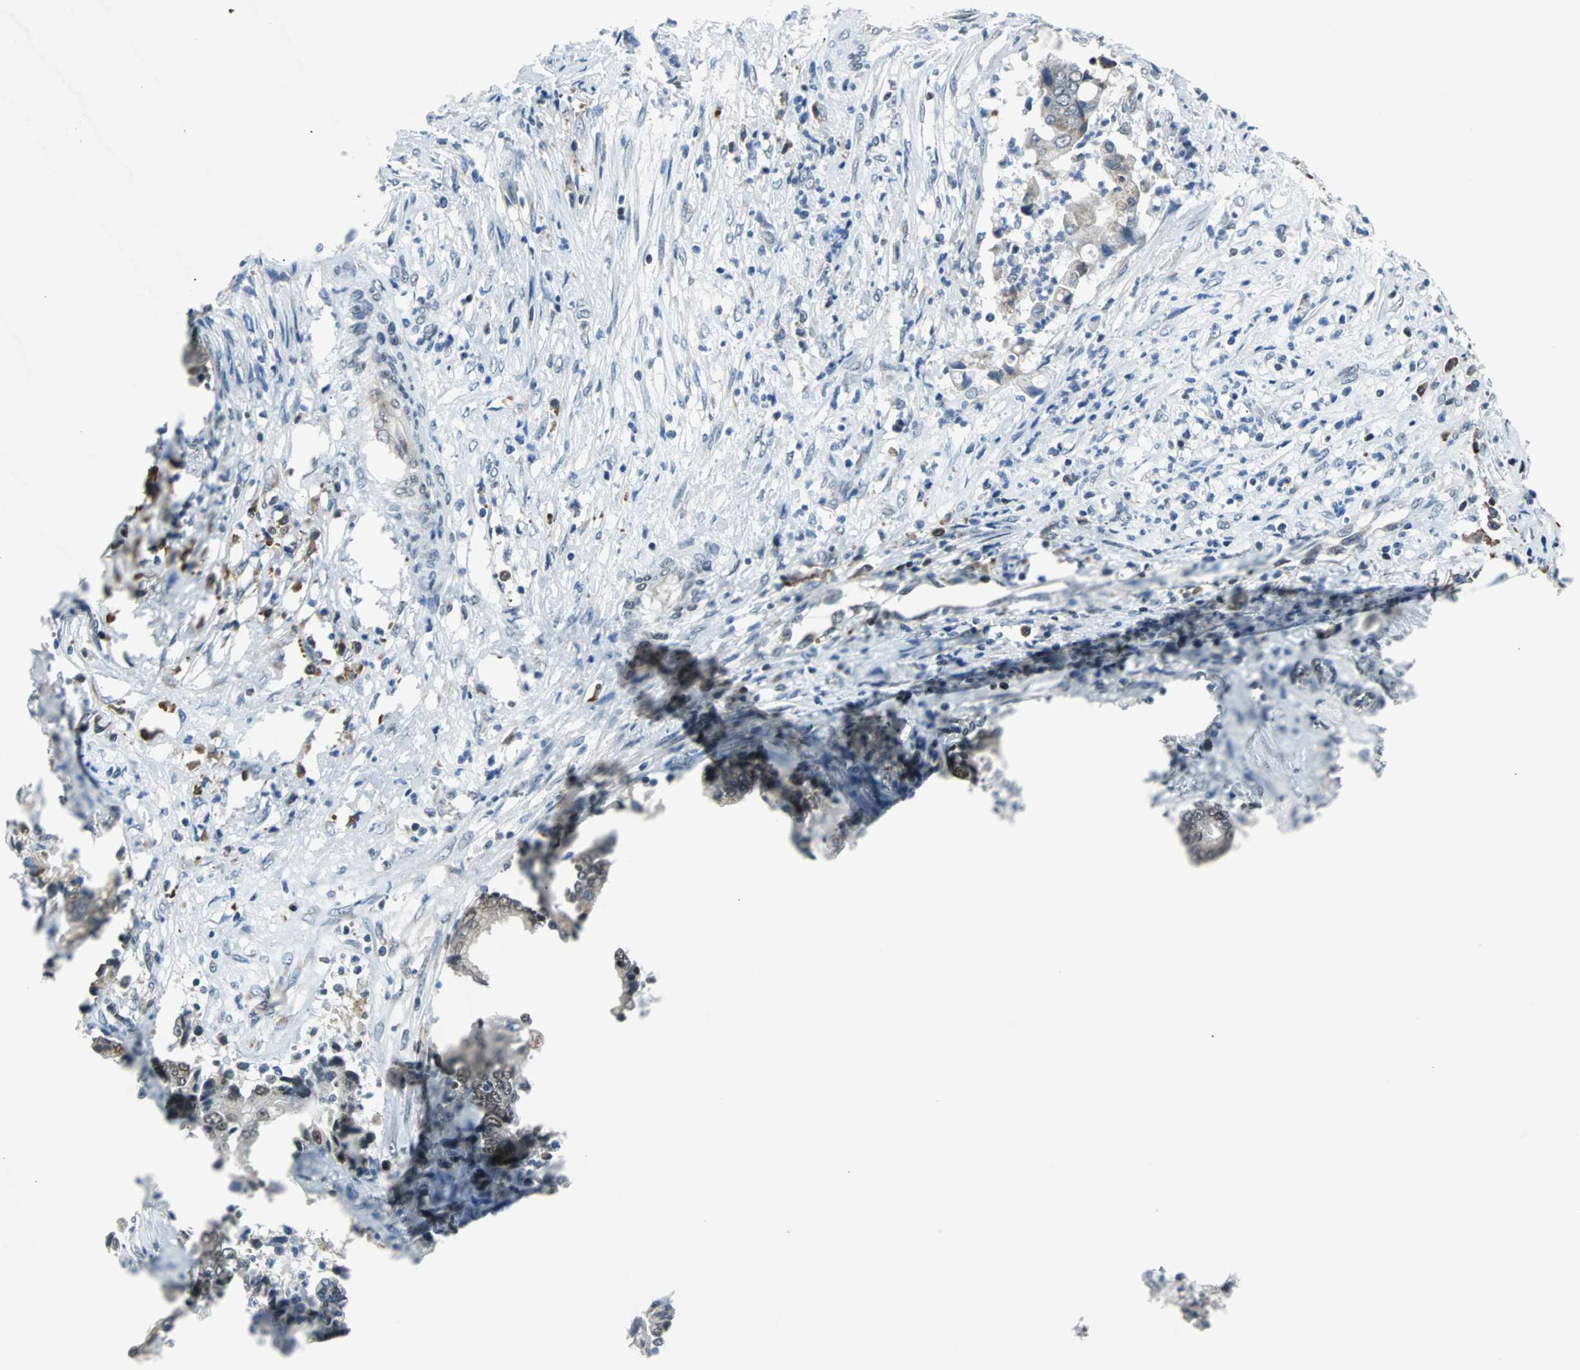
{"staining": {"intensity": "weak", "quantity": "<25%", "location": "cytoplasmic/membranous"}, "tissue": "liver cancer", "cell_type": "Tumor cells", "image_type": "cancer", "snomed": [{"axis": "morphology", "description": "Cholangiocarcinoma"}, {"axis": "topography", "description": "Liver"}], "caption": "Photomicrograph shows no significant protein expression in tumor cells of liver cancer (cholangiocarcinoma). Brightfield microscopy of IHC stained with DAB (3,3'-diaminobenzidine) (brown) and hematoxylin (blue), captured at high magnification.", "gene": "USP28", "patient": {"sex": "male", "age": 57}}